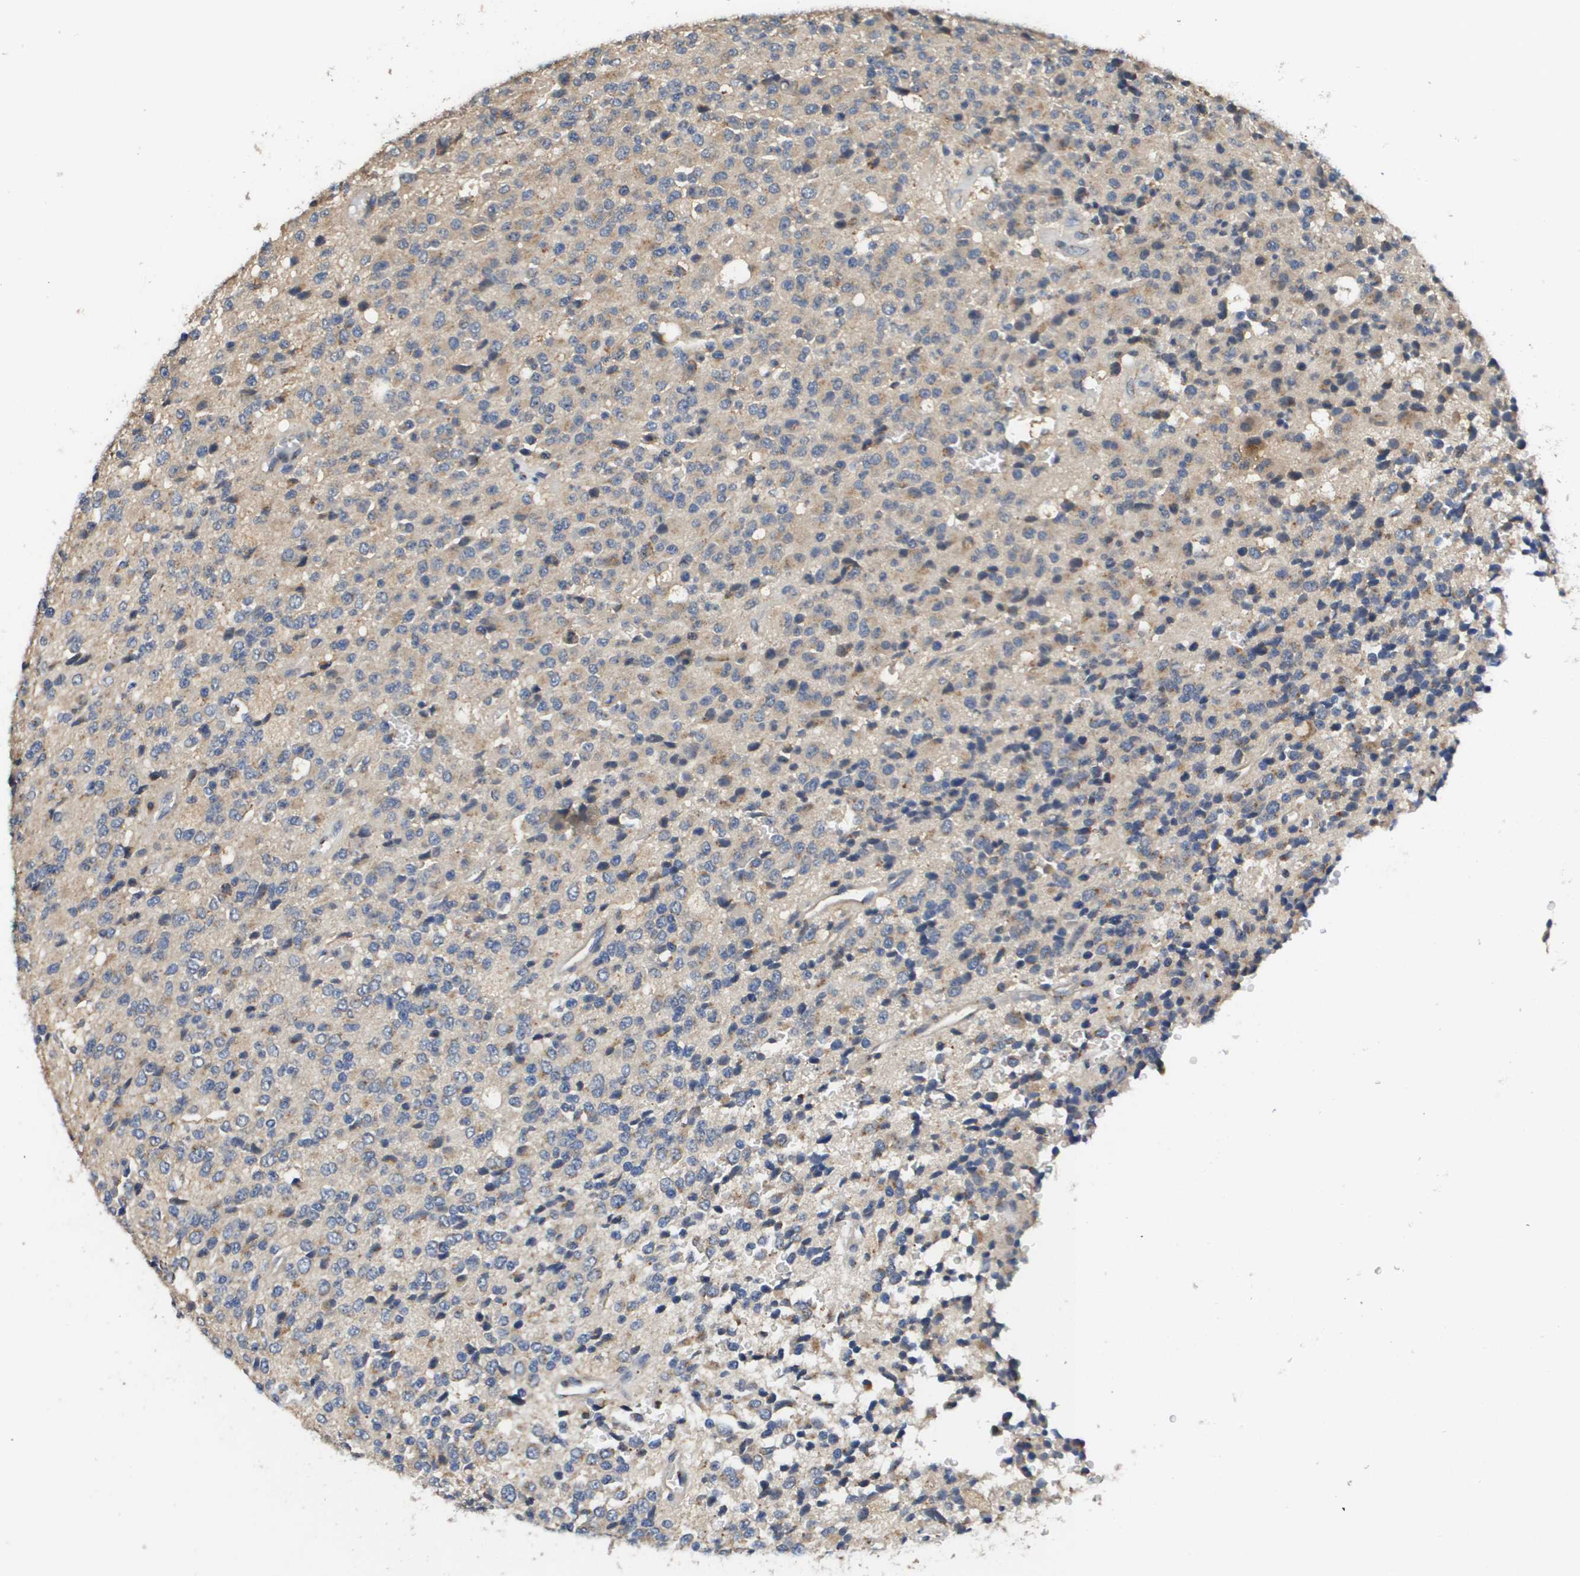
{"staining": {"intensity": "weak", "quantity": "<25%", "location": "cytoplasmic/membranous"}, "tissue": "glioma", "cell_type": "Tumor cells", "image_type": "cancer", "snomed": [{"axis": "morphology", "description": "Glioma, malignant, High grade"}, {"axis": "topography", "description": "pancreas cauda"}], "caption": "Malignant glioma (high-grade) was stained to show a protein in brown. There is no significant positivity in tumor cells.", "gene": "PCK1", "patient": {"sex": "male", "age": 60}}